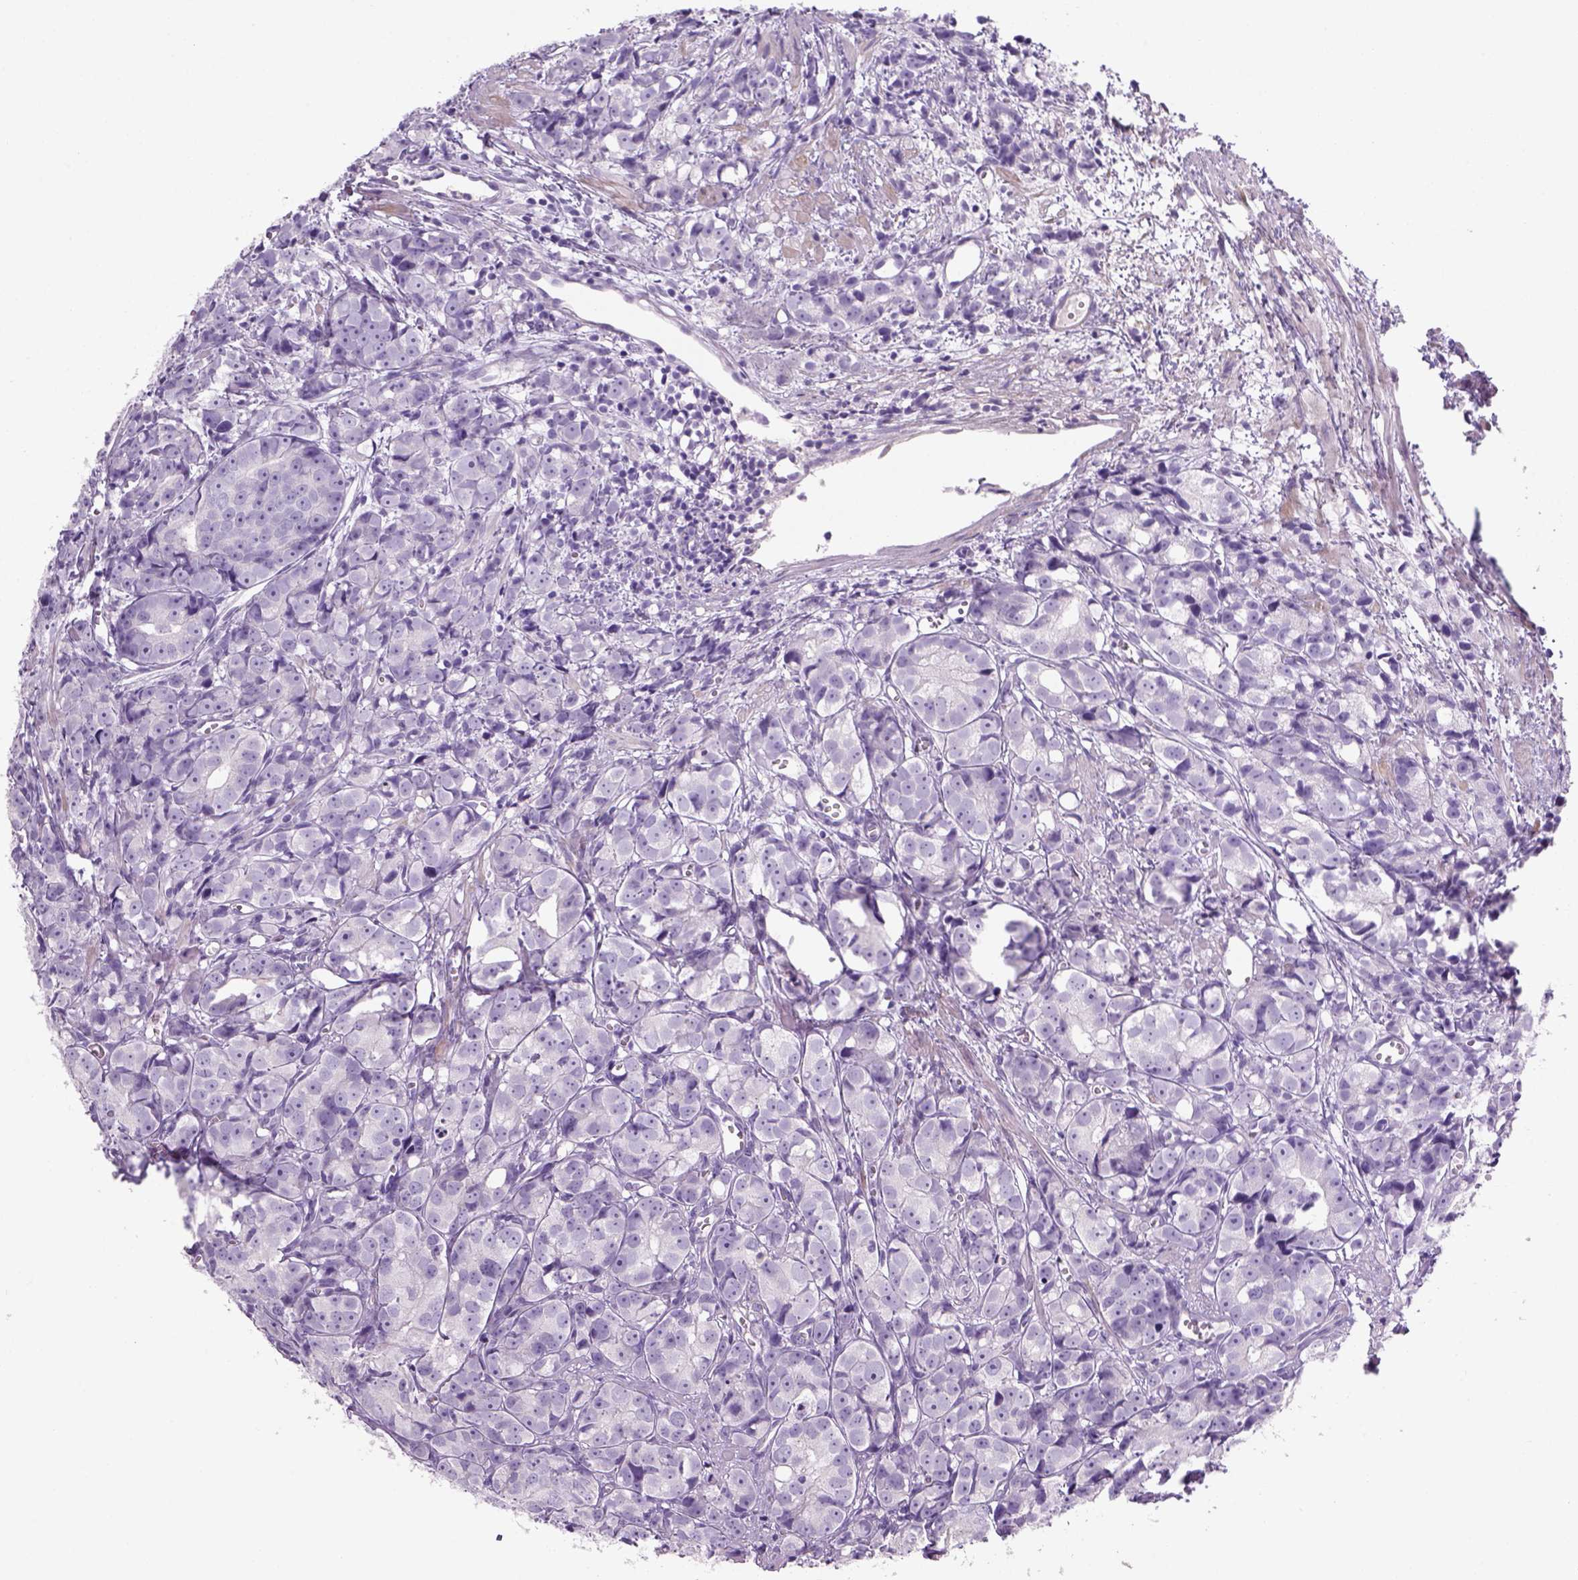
{"staining": {"intensity": "negative", "quantity": "none", "location": "none"}, "tissue": "prostate cancer", "cell_type": "Tumor cells", "image_type": "cancer", "snomed": [{"axis": "morphology", "description": "Adenocarcinoma, High grade"}, {"axis": "topography", "description": "Prostate"}], "caption": "Tumor cells are negative for brown protein staining in prostate cancer (high-grade adenocarcinoma).", "gene": "TENM4", "patient": {"sex": "male", "age": 77}}